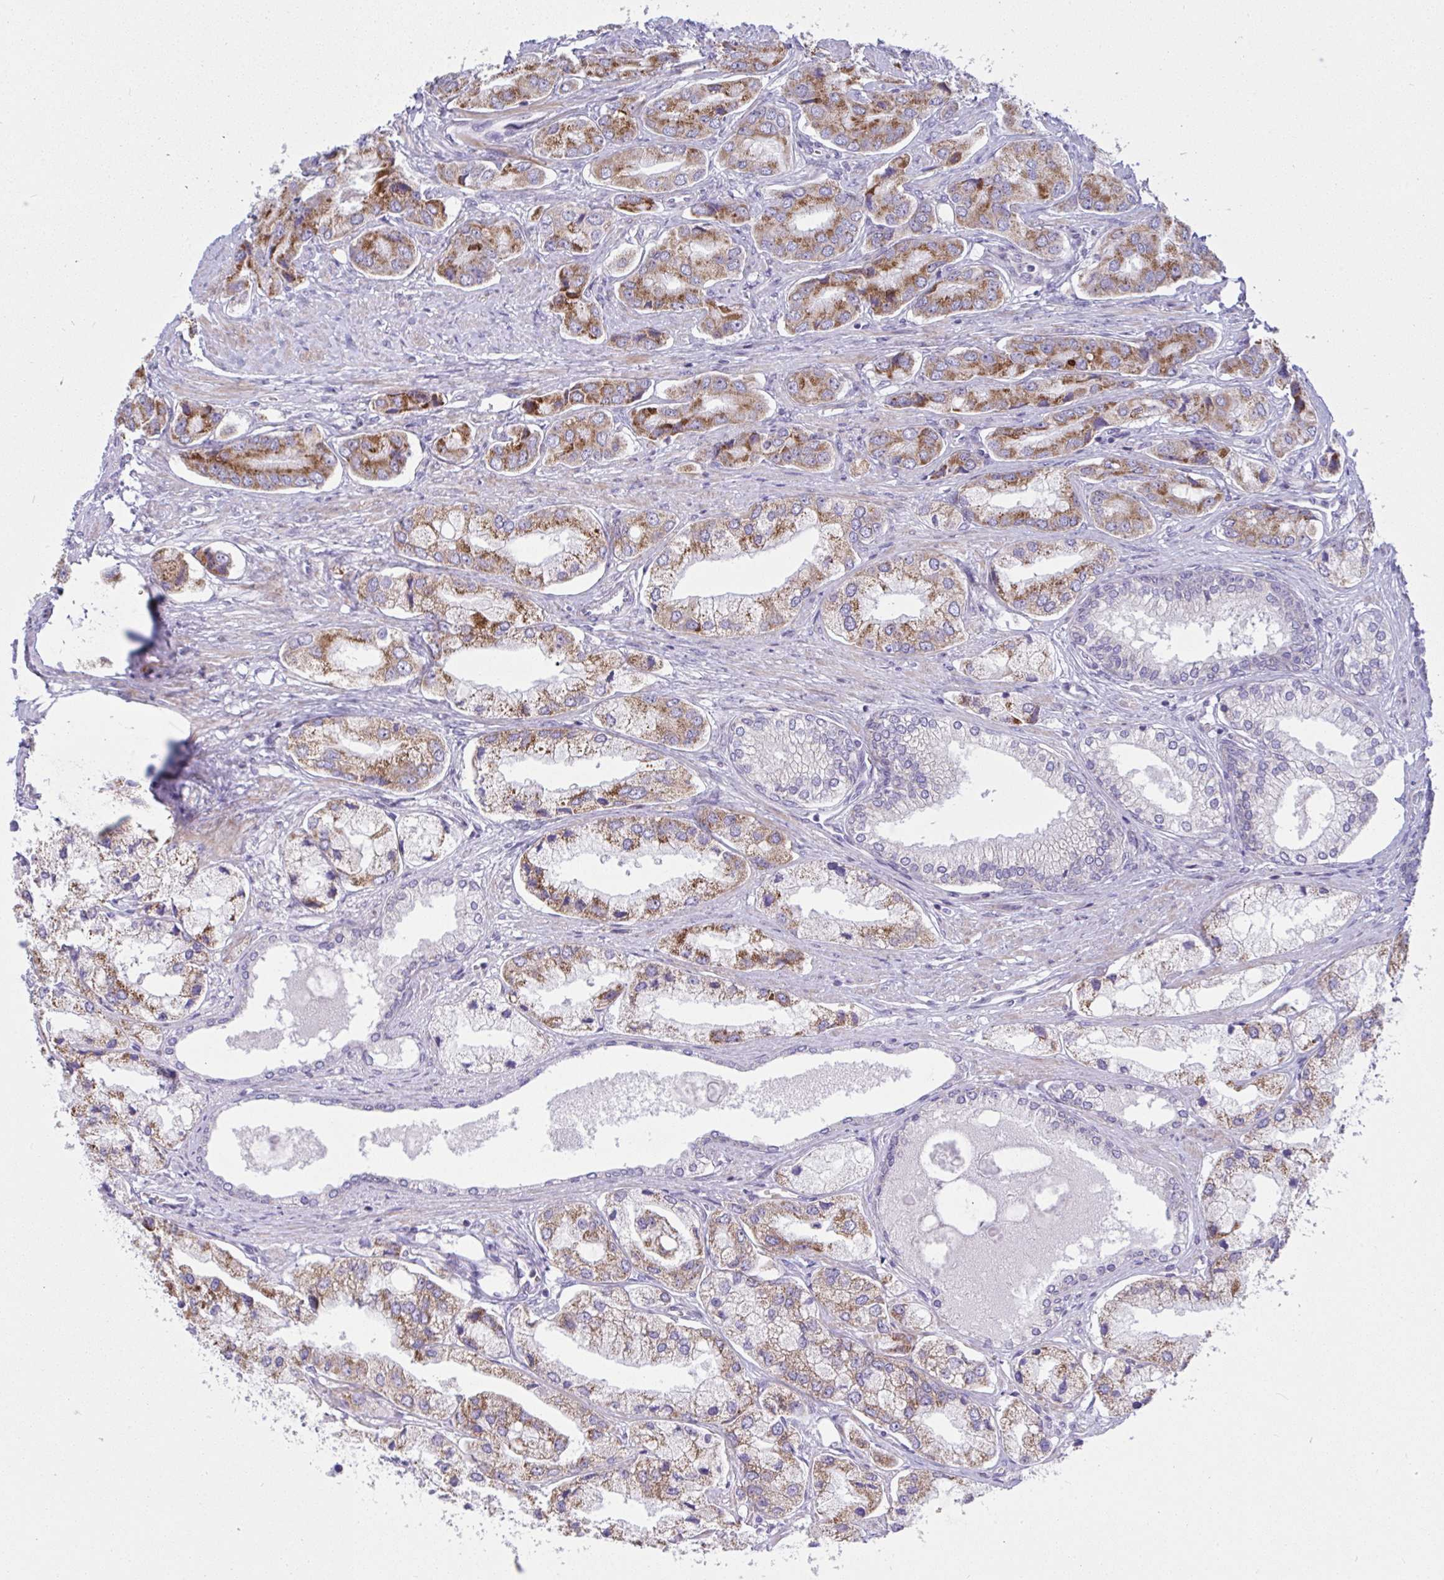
{"staining": {"intensity": "moderate", "quantity": ">75%", "location": "cytoplasmic/membranous"}, "tissue": "prostate cancer", "cell_type": "Tumor cells", "image_type": "cancer", "snomed": [{"axis": "morphology", "description": "Adenocarcinoma, Low grade"}, {"axis": "topography", "description": "Prostate"}], "caption": "This histopathology image displays prostate cancer (low-grade adenocarcinoma) stained with immunohistochemistry to label a protein in brown. The cytoplasmic/membranous of tumor cells show moderate positivity for the protein. Nuclei are counter-stained blue.", "gene": "NTN1", "patient": {"sex": "male", "age": 69}}